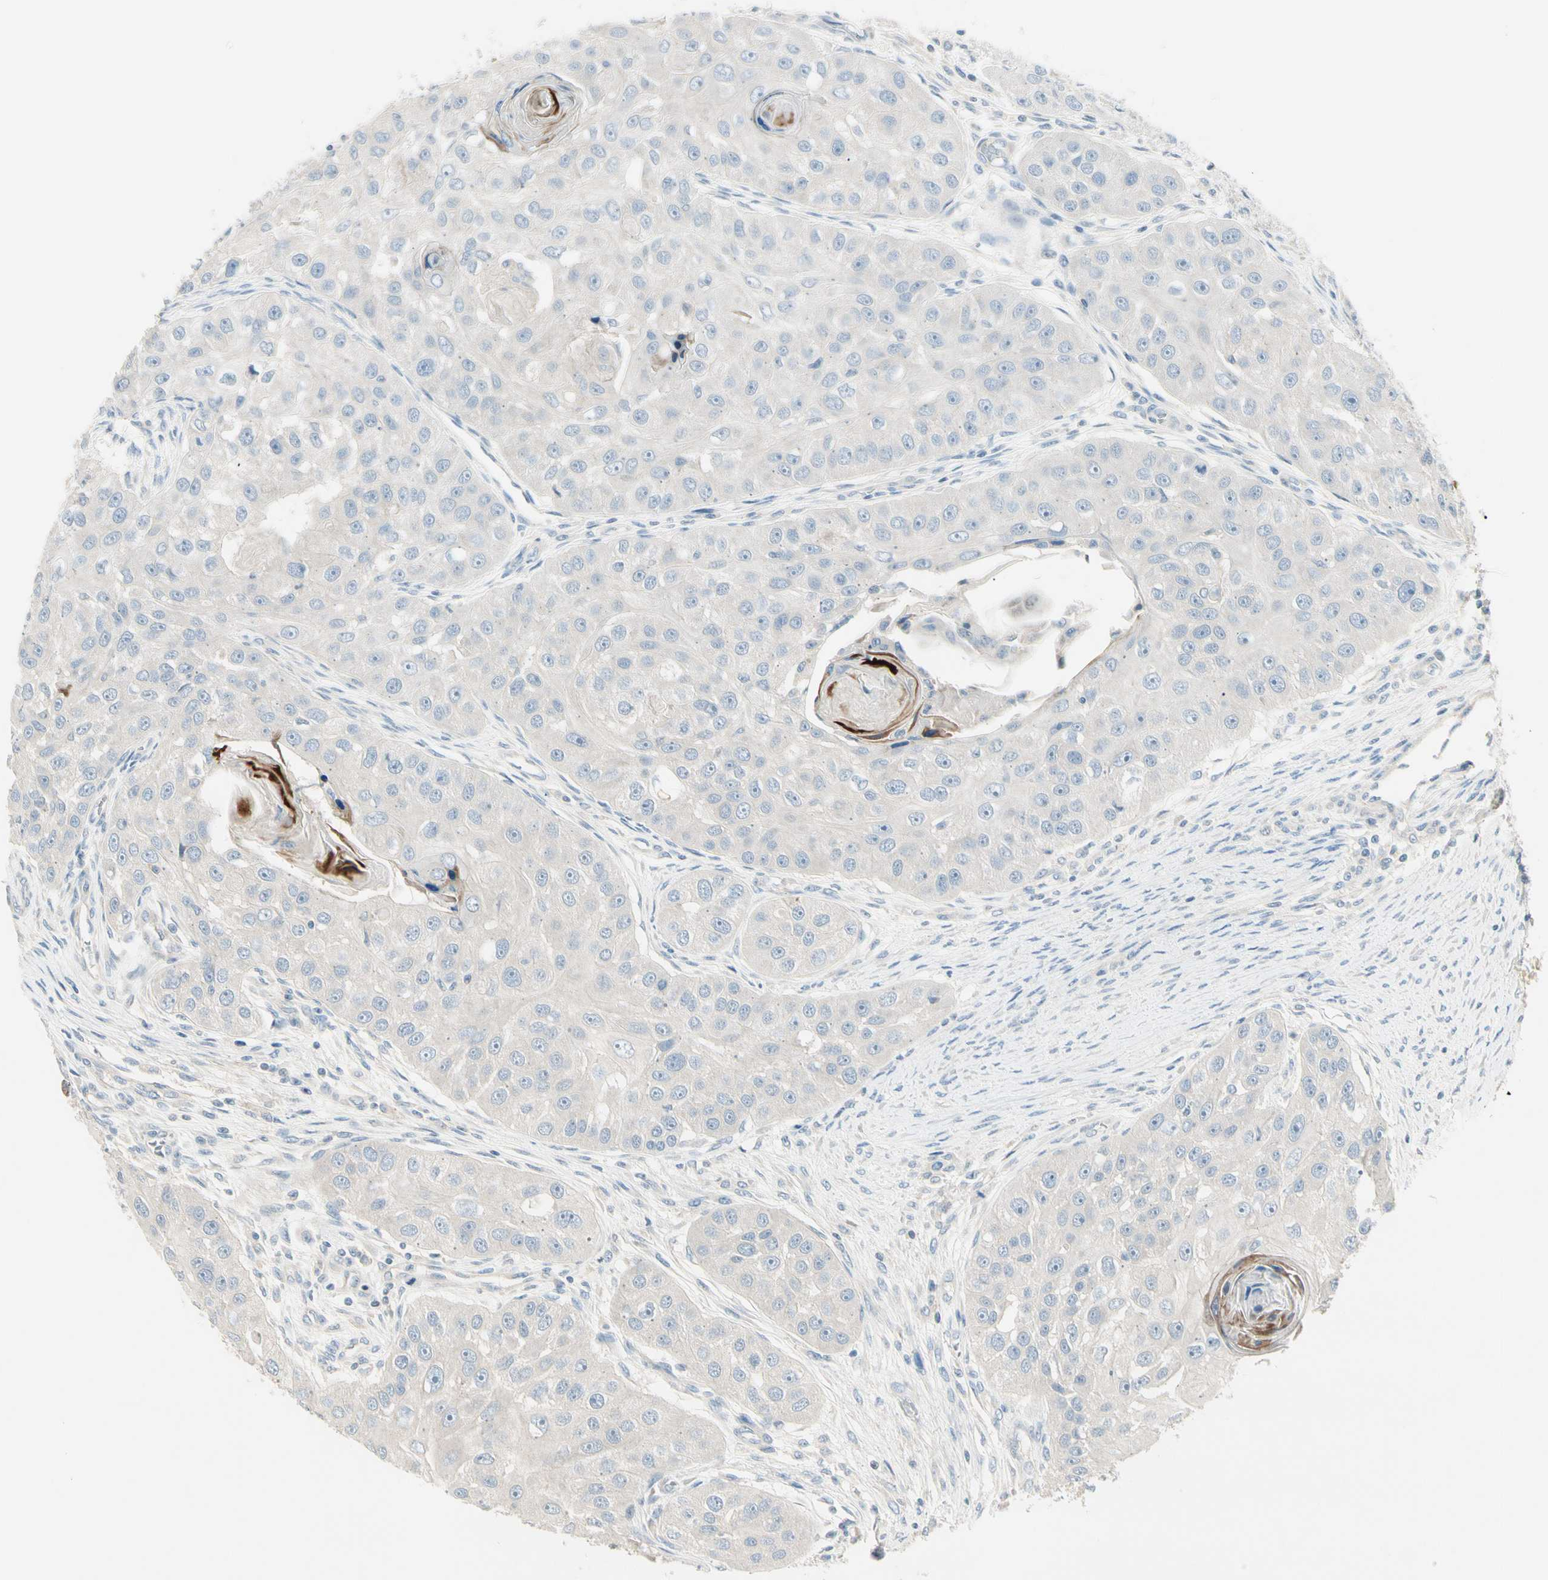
{"staining": {"intensity": "strong", "quantity": "<25%", "location": "cytoplasmic/membranous"}, "tissue": "head and neck cancer", "cell_type": "Tumor cells", "image_type": "cancer", "snomed": [{"axis": "morphology", "description": "Normal tissue, NOS"}, {"axis": "morphology", "description": "Squamous cell carcinoma, NOS"}, {"axis": "topography", "description": "Skeletal muscle"}, {"axis": "topography", "description": "Head-Neck"}], "caption": "Squamous cell carcinoma (head and neck) tissue displays strong cytoplasmic/membranous expression in approximately <25% of tumor cells, visualized by immunohistochemistry.", "gene": "ADGRA3", "patient": {"sex": "male", "age": 51}}